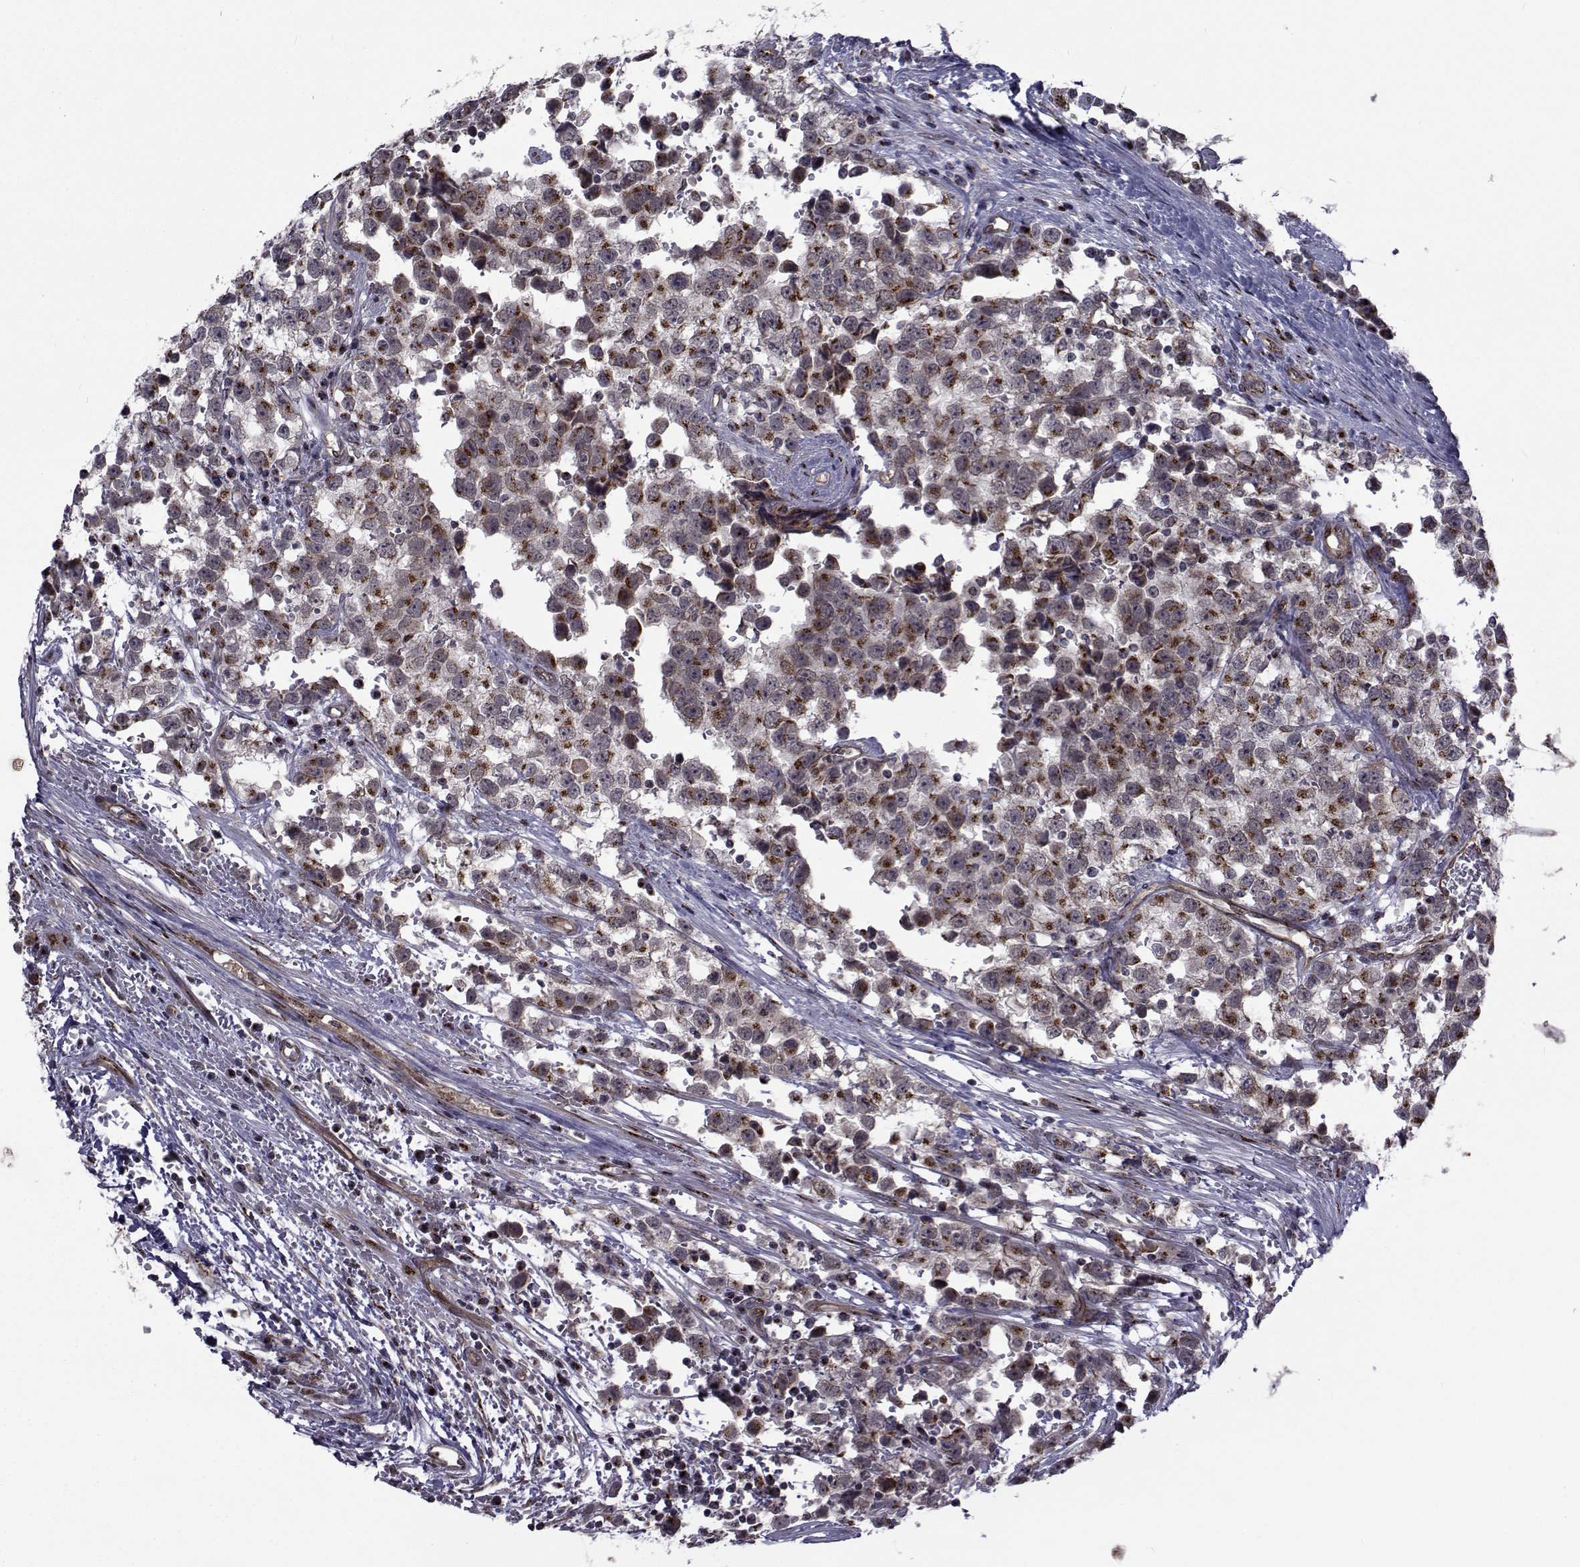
{"staining": {"intensity": "moderate", "quantity": "<25%", "location": "cytoplasmic/membranous"}, "tissue": "testis cancer", "cell_type": "Tumor cells", "image_type": "cancer", "snomed": [{"axis": "morphology", "description": "Seminoma, NOS"}, {"axis": "topography", "description": "Testis"}], "caption": "A high-resolution image shows IHC staining of testis cancer (seminoma), which reveals moderate cytoplasmic/membranous positivity in approximately <25% of tumor cells.", "gene": "ATP6V1C2", "patient": {"sex": "male", "age": 34}}